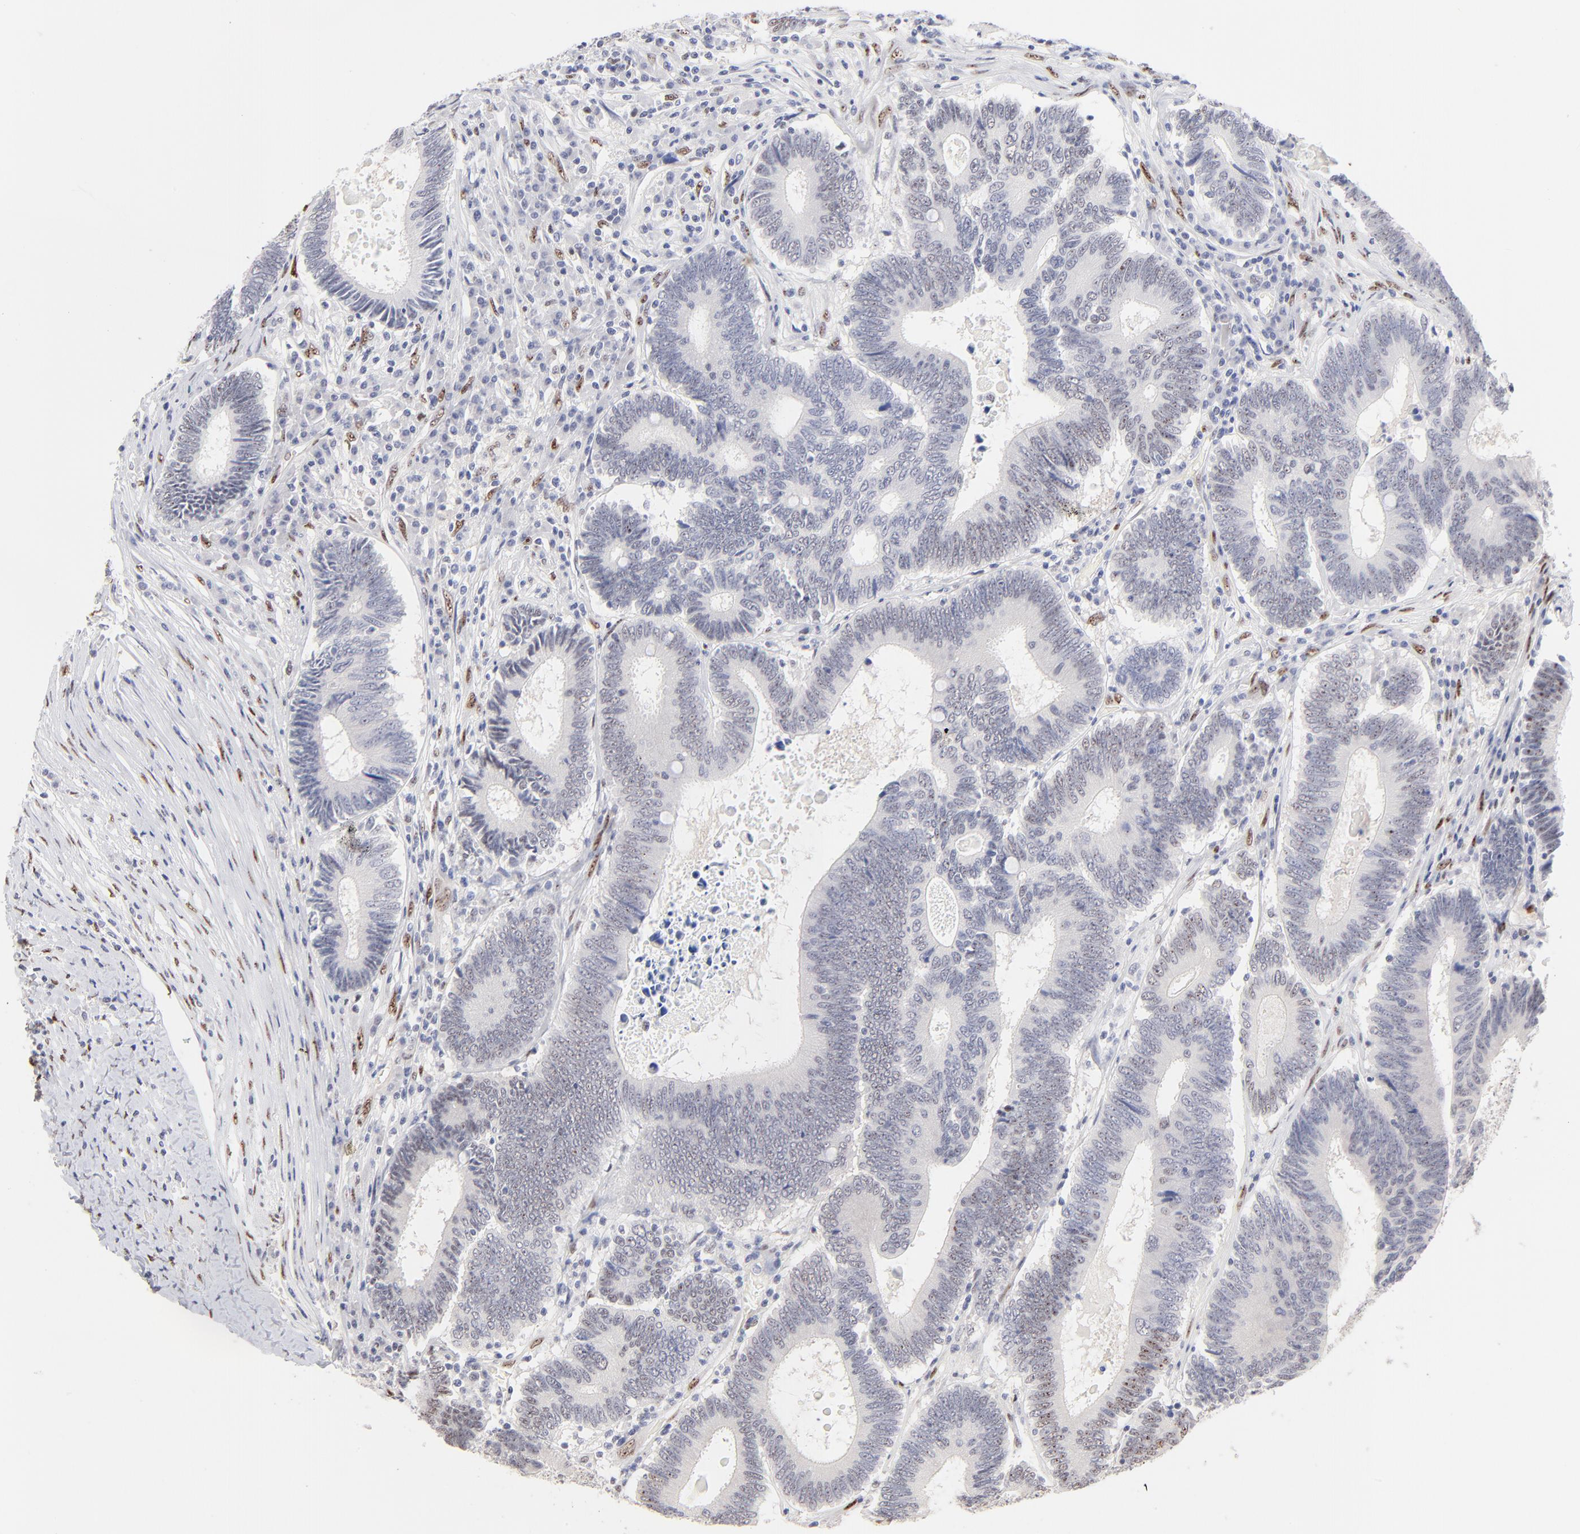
{"staining": {"intensity": "negative", "quantity": "none", "location": "none"}, "tissue": "colorectal cancer", "cell_type": "Tumor cells", "image_type": "cancer", "snomed": [{"axis": "morphology", "description": "Adenocarcinoma, NOS"}, {"axis": "topography", "description": "Colon"}], "caption": "This is an immunohistochemistry (IHC) photomicrograph of adenocarcinoma (colorectal). There is no expression in tumor cells.", "gene": "STAT3", "patient": {"sex": "female", "age": 78}}